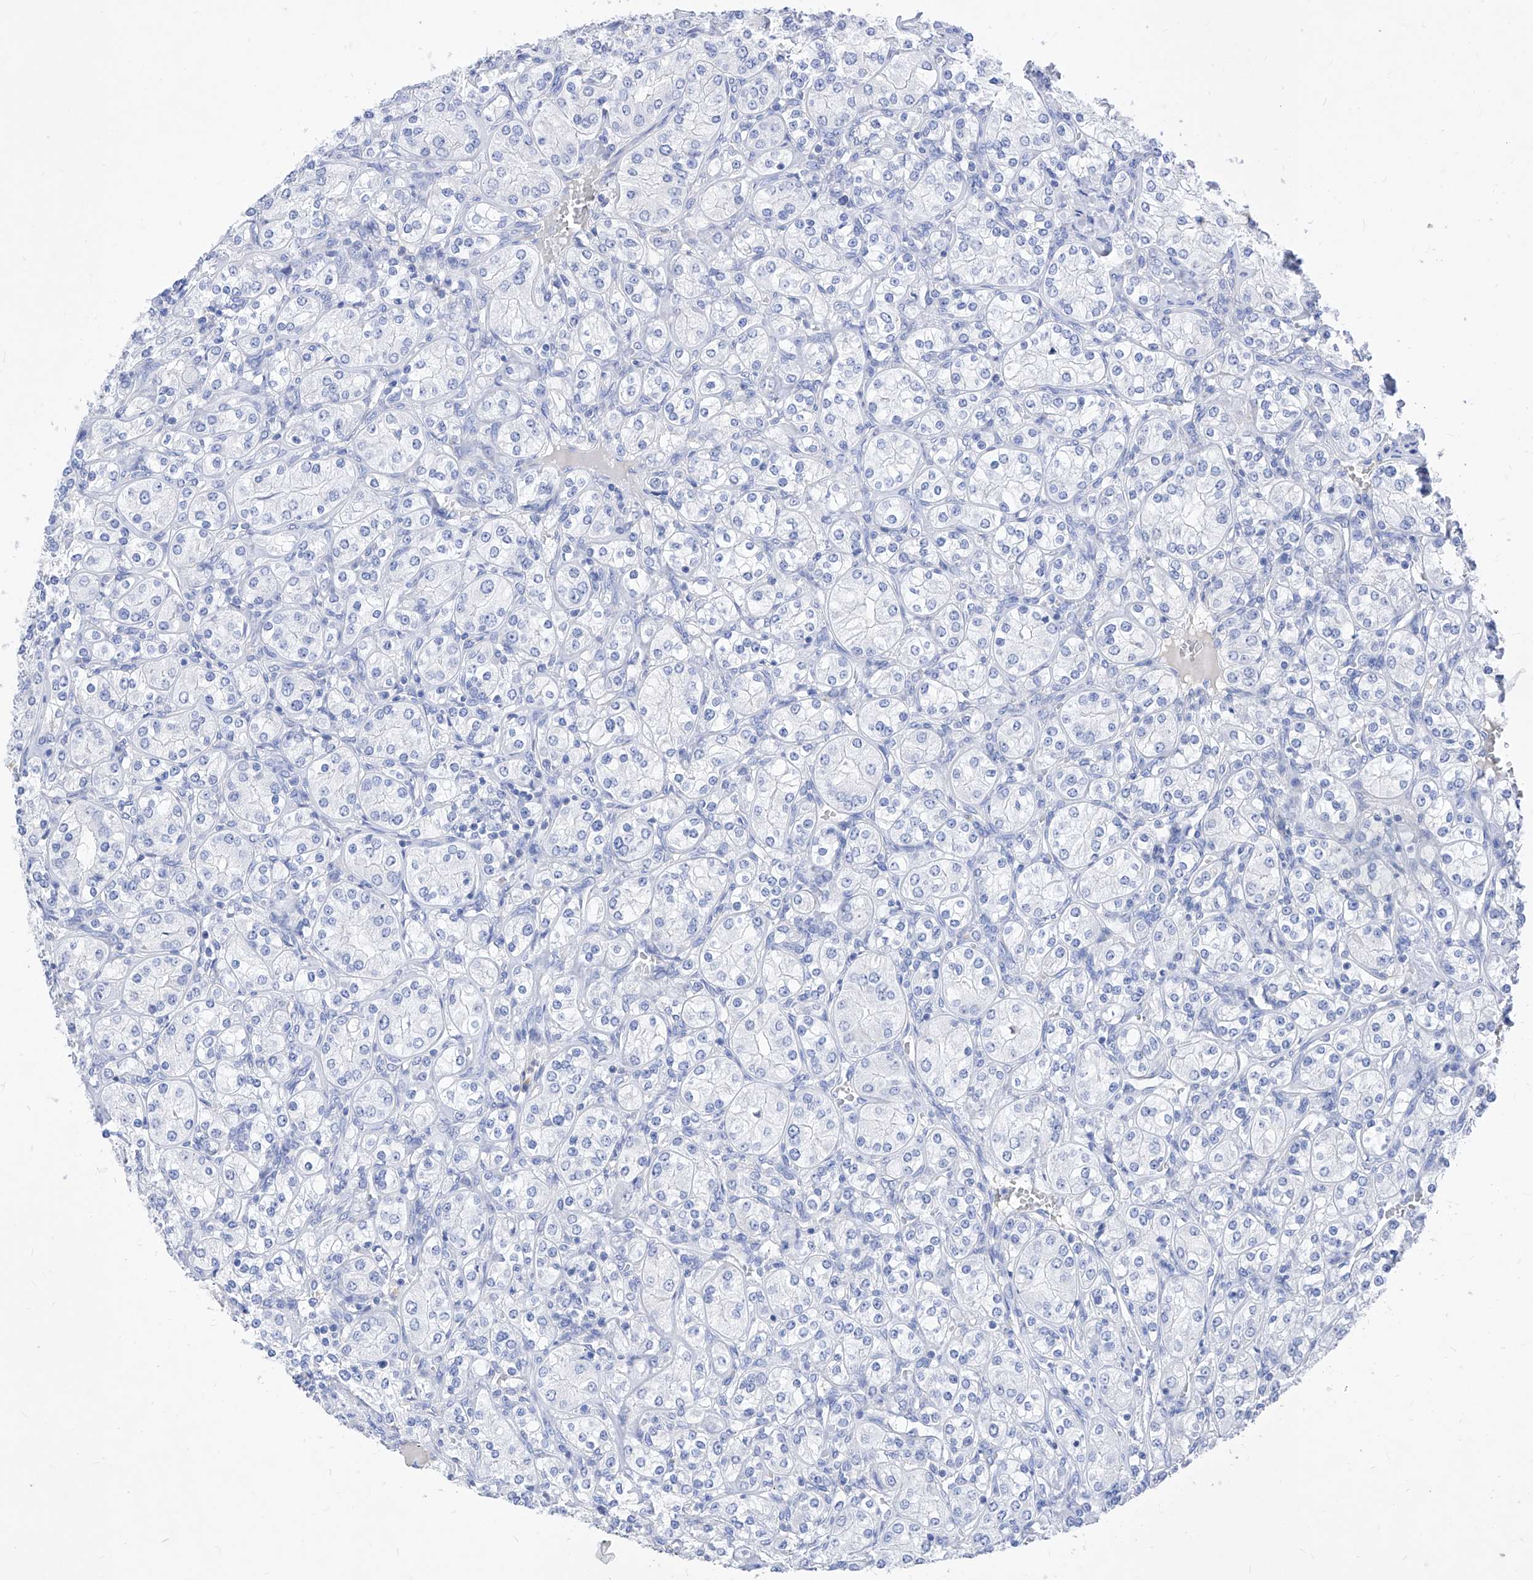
{"staining": {"intensity": "negative", "quantity": "none", "location": "none"}, "tissue": "renal cancer", "cell_type": "Tumor cells", "image_type": "cancer", "snomed": [{"axis": "morphology", "description": "Adenocarcinoma, NOS"}, {"axis": "topography", "description": "Kidney"}], "caption": "Human adenocarcinoma (renal) stained for a protein using IHC exhibits no staining in tumor cells.", "gene": "VAX1", "patient": {"sex": "male", "age": 77}}